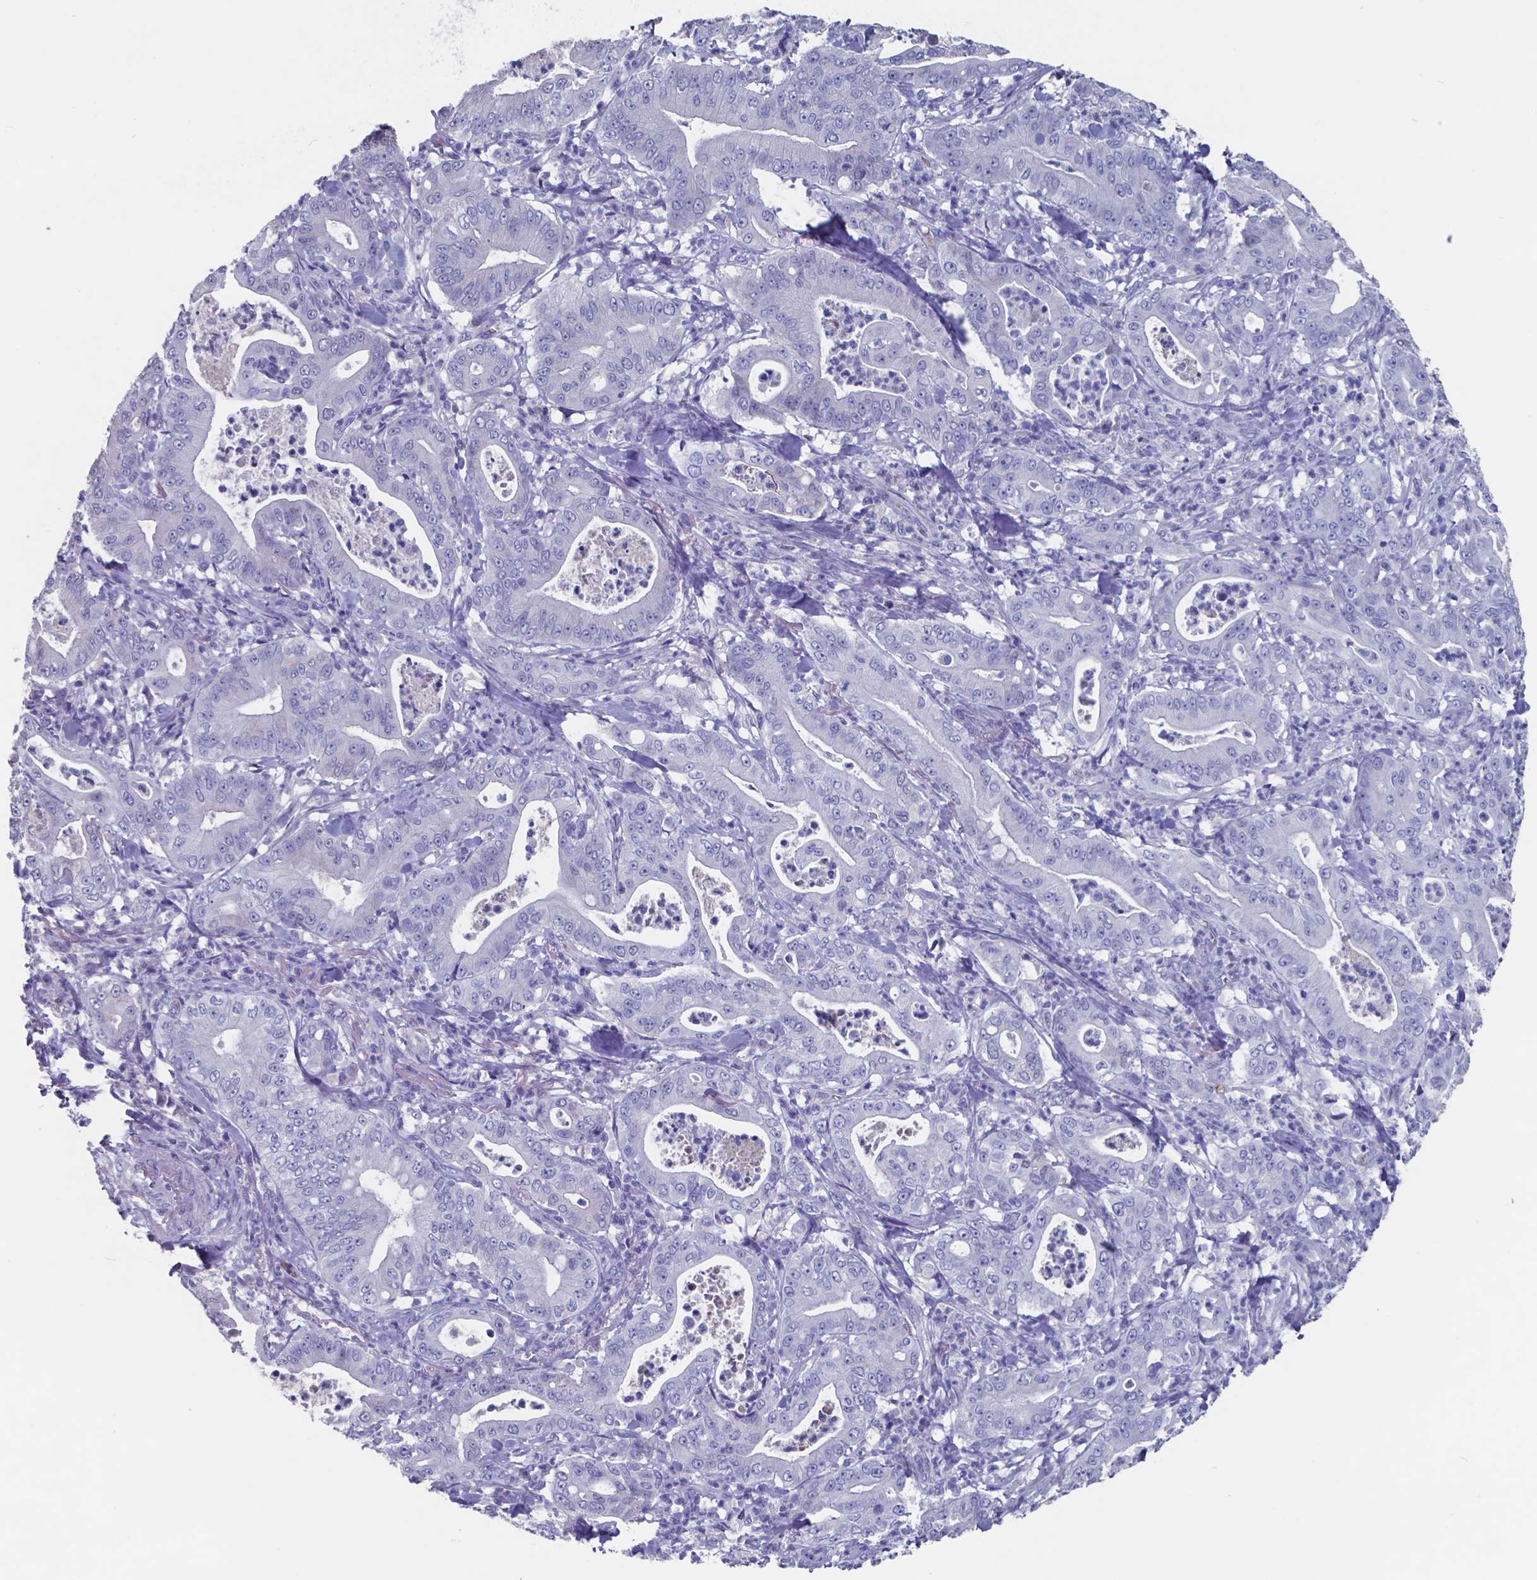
{"staining": {"intensity": "negative", "quantity": "none", "location": "none"}, "tissue": "pancreatic cancer", "cell_type": "Tumor cells", "image_type": "cancer", "snomed": [{"axis": "morphology", "description": "Adenocarcinoma, NOS"}, {"axis": "topography", "description": "Pancreas"}], "caption": "Pancreatic adenocarcinoma was stained to show a protein in brown. There is no significant positivity in tumor cells.", "gene": "TTR", "patient": {"sex": "male", "age": 71}}